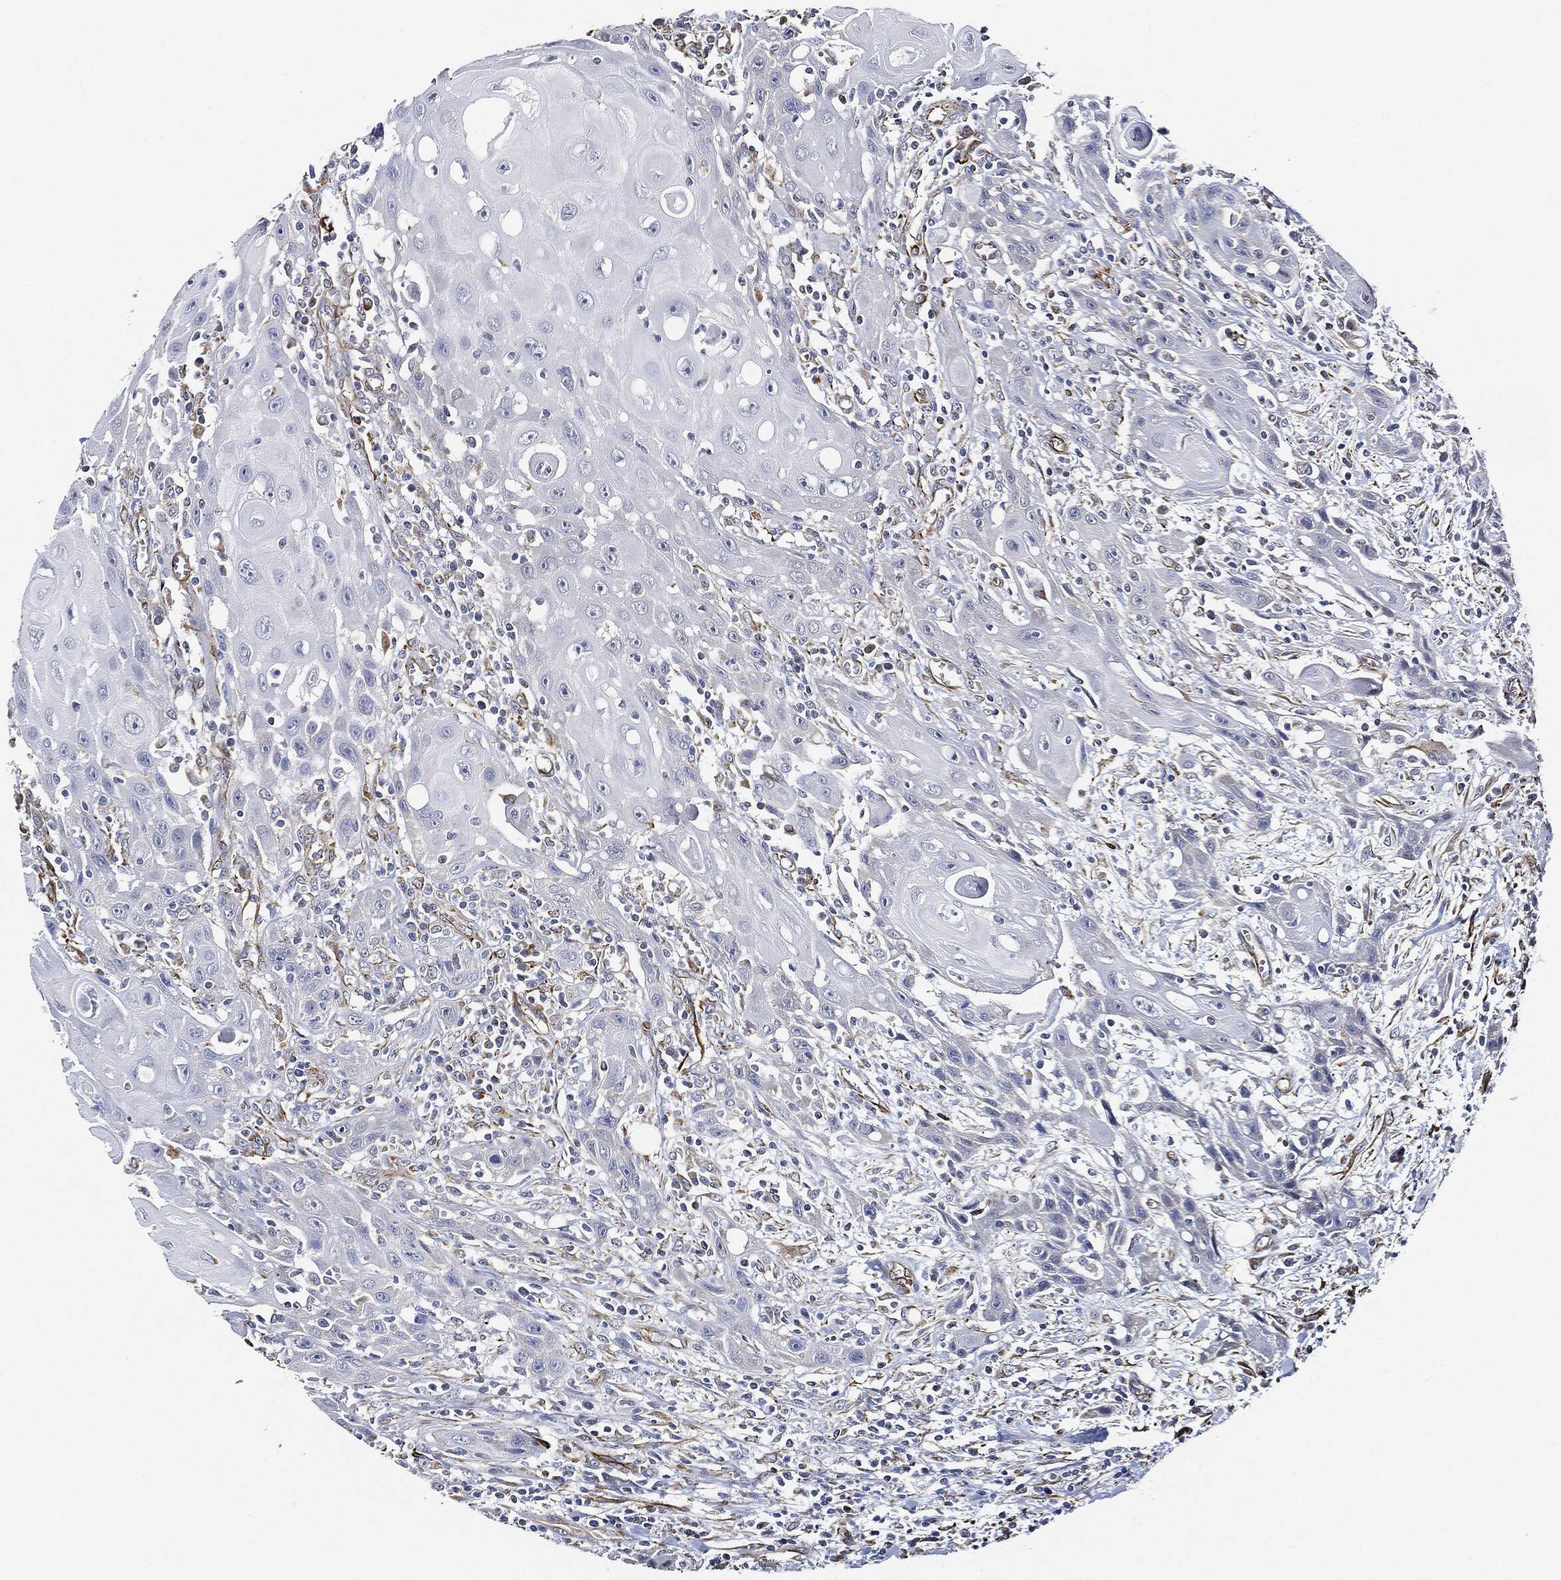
{"staining": {"intensity": "negative", "quantity": "none", "location": "none"}, "tissue": "head and neck cancer", "cell_type": "Tumor cells", "image_type": "cancer", "snomed": [{"axis": "morphology", "description": "Normal tissue, NOS"}, {"axis": "morphology", "description": "Squamous cell carcinoma, NOS"}, {"axis": "topography", "description": "Oral tissue"}, {"axis": "topography", "description": "Head-Neck"}], "caption": "IHC micrograph of neoplastic tissue: head and neck cancer (squamous cell carcinoma) stained with DAB (3,3'-diaminobenzidine) demonstrates no significant protein positivity in tumor cells.", "gene": "THSD1", "patient": {"sex": "male", "age": 71}}